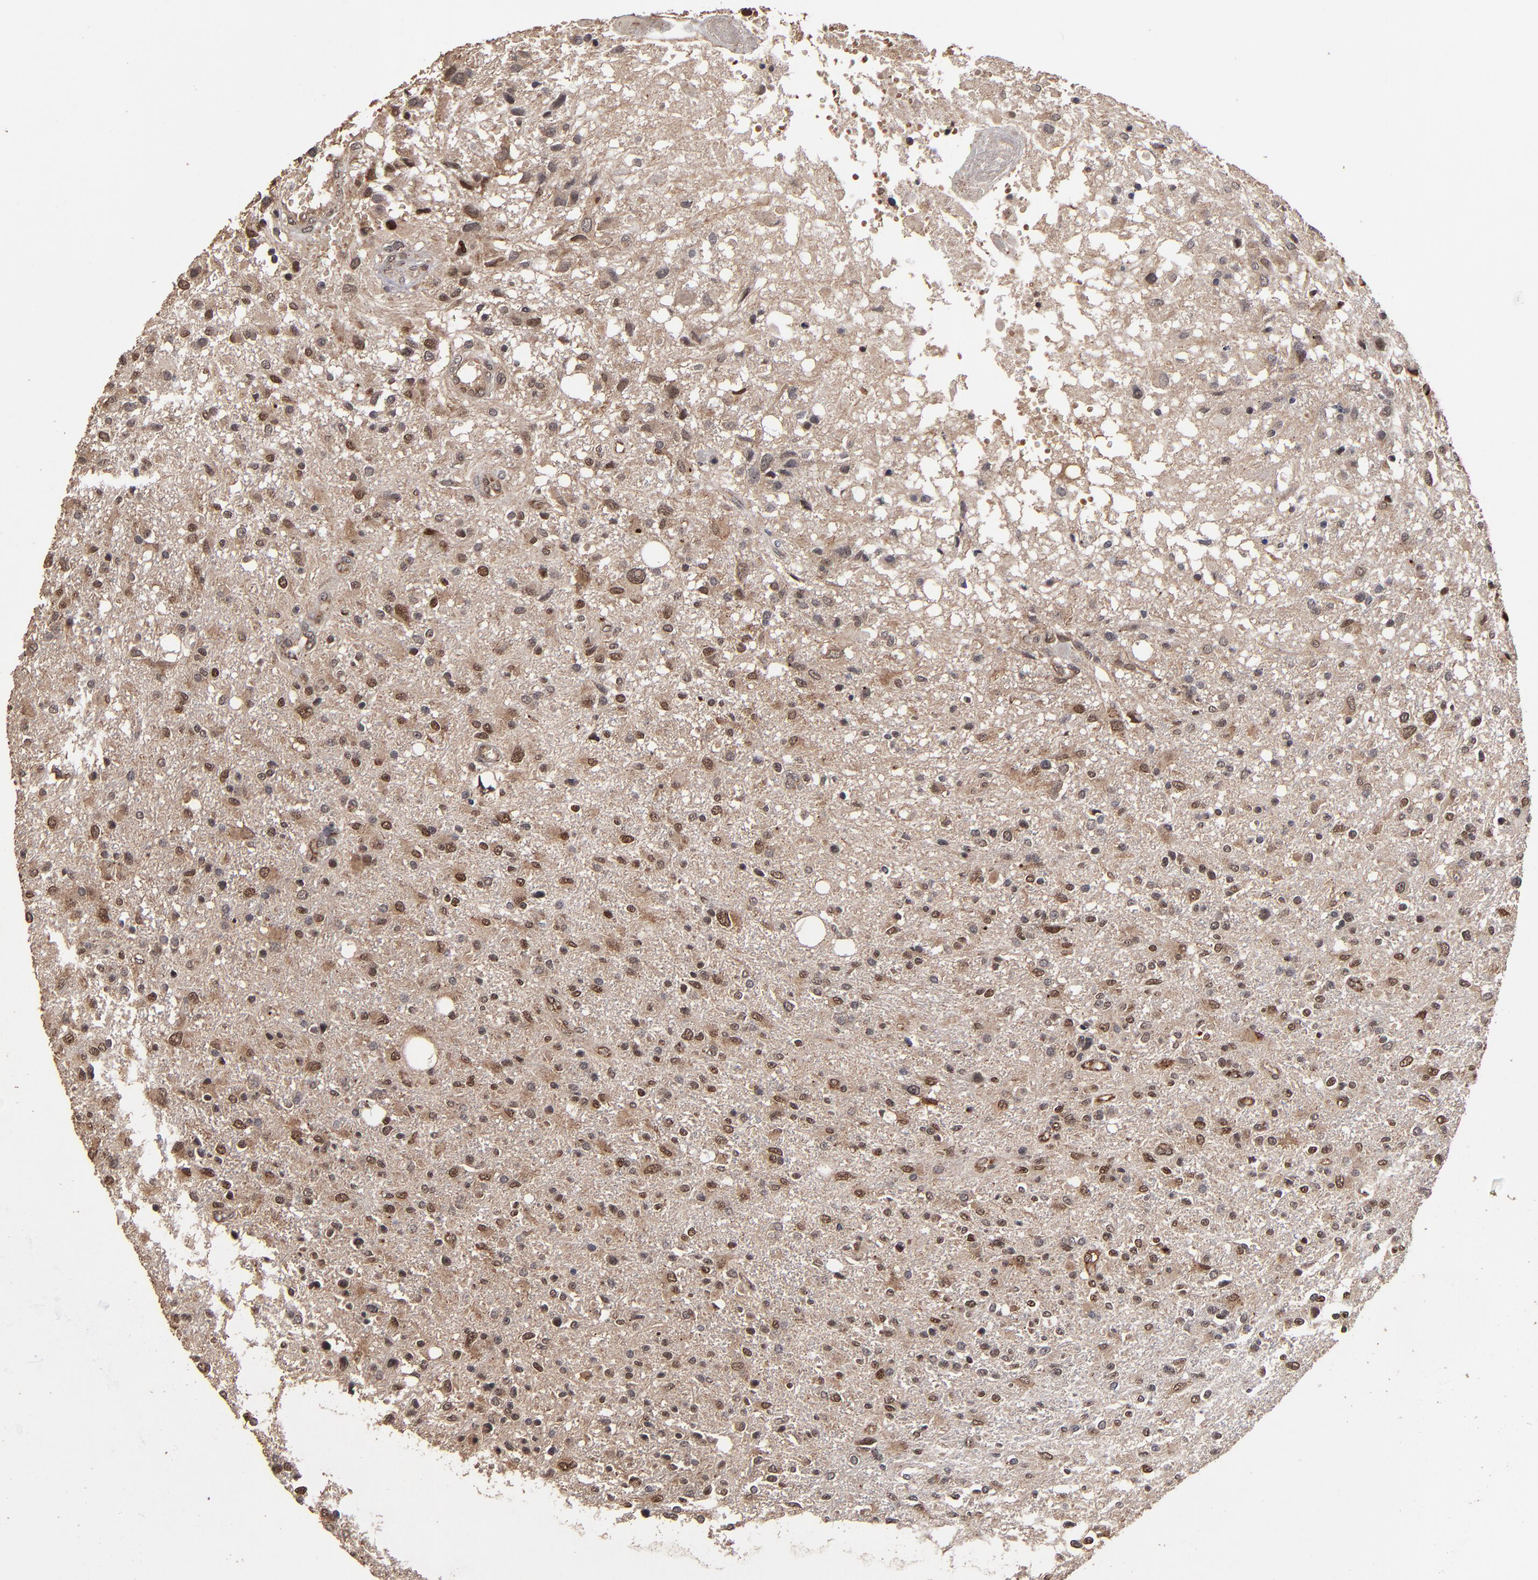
{"staining": {"intensity": "weak", "quantity": ">75%", "location": "cytoplasmic/membranous,nuclear"}, "tissue": "glioma", "cell_type": "Tumor cells", "image_type": "cancer", "snomed": [{"axis": "morphology", "description": "Glioma, malignant, High grade"}, {"axis": "topography", "description": "Cerebral cortex"}], "caption": "This is an image of immunohistochemistry (IHC) staining of glioma, which shows weak expression in the cytoplasmic/membranous and nuclear of tumor cells.", "gene": "NXF2B", "patient": {"sex": "male", "age": 76}}